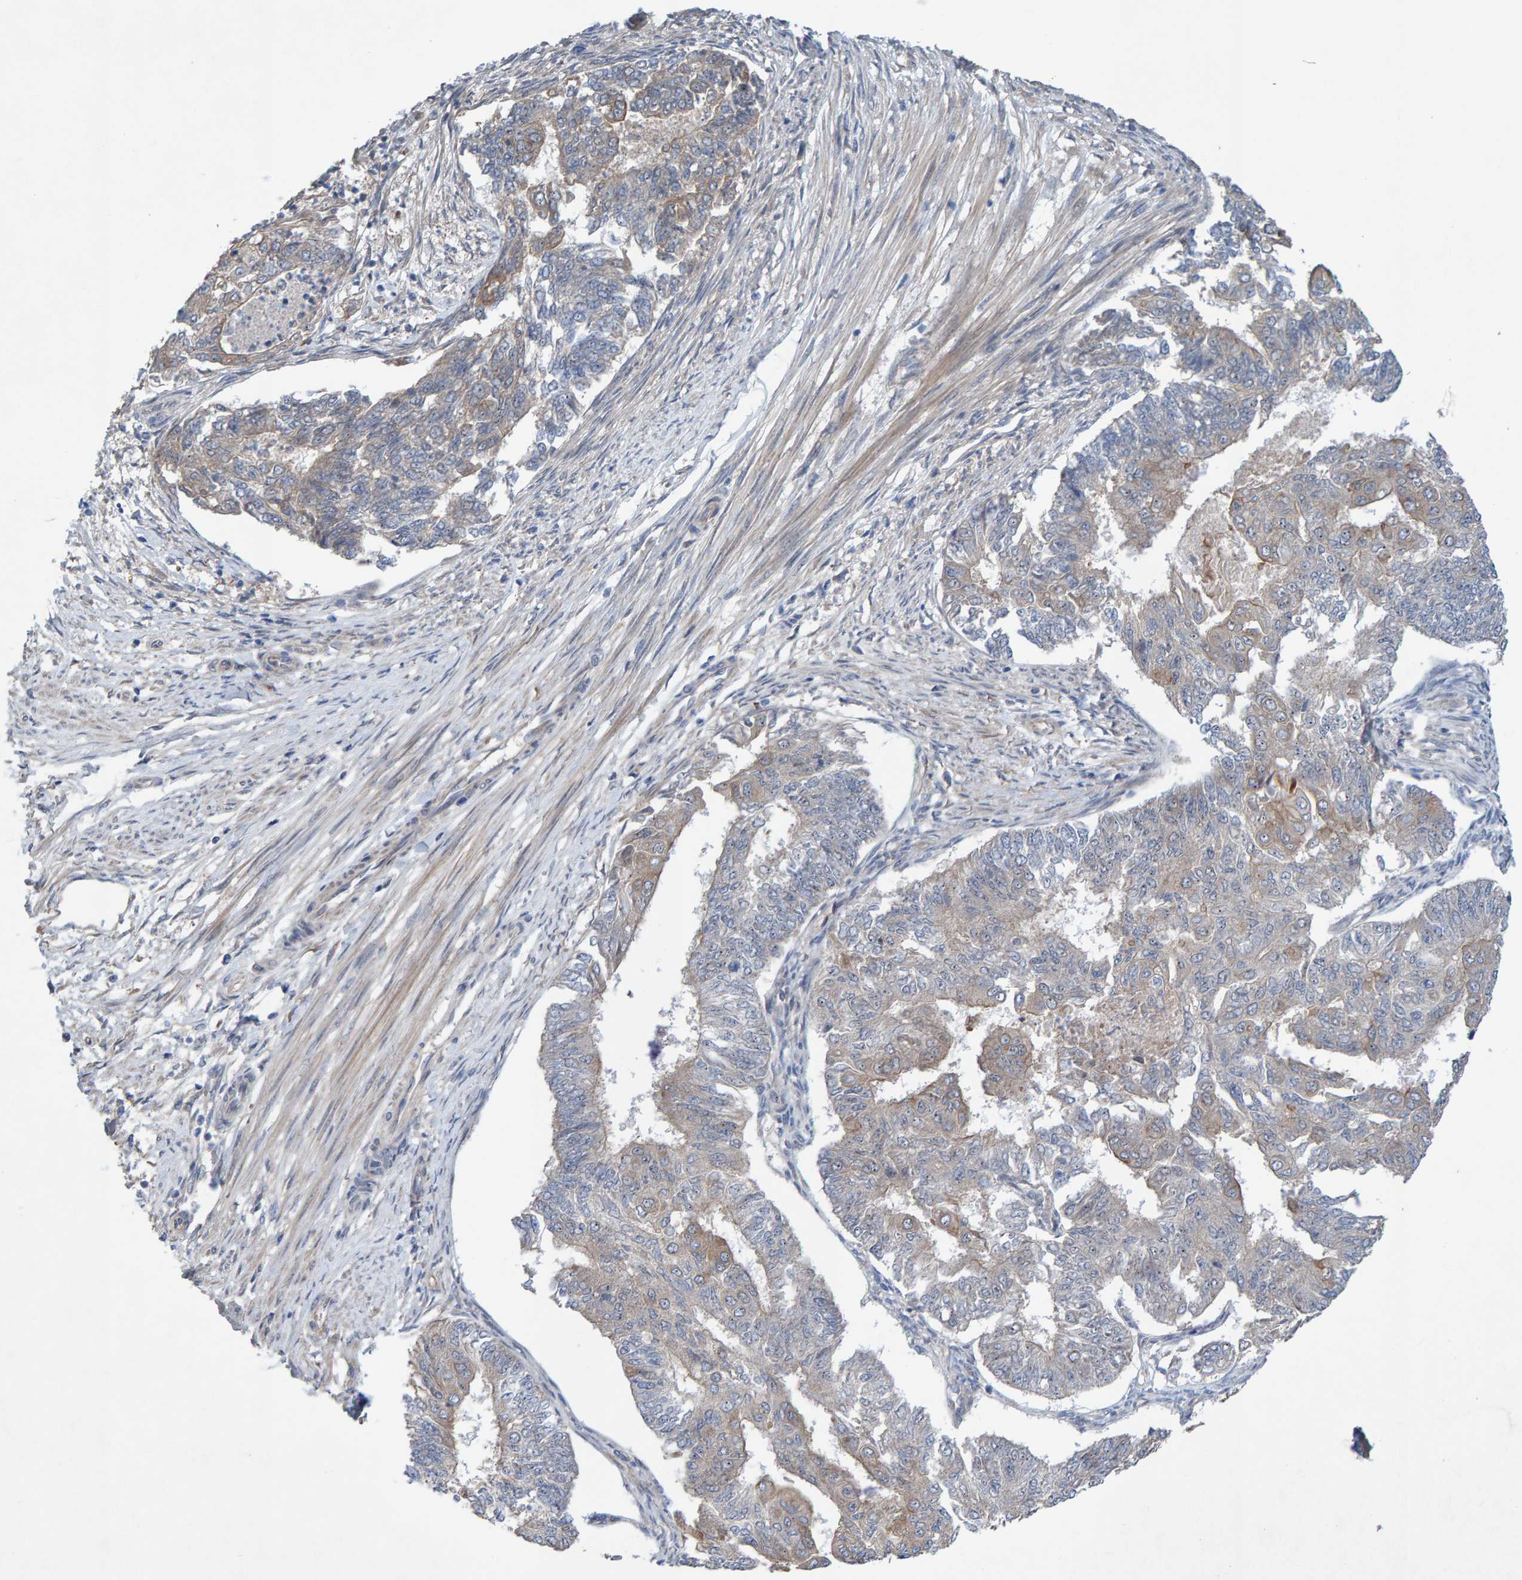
{"staining": {"intensity": "weak", "quantity": "25%-75%", "location": "cytoplasmic/membranous"}, "tissue": "endometrial cancer", "cell_type": "Tumor cells", "image_type": "cancer", "snomed": [{"axis": "morphology", "description": "Adenocarcinoma, NOS"}, {"axis": "topography", "description": "Endometrium"}], "caption": "Human adenocarcinoma (endometrial) stained for a protein (brown) demonstrates weak cytoplasmic/membranous positive staining in approximately 25%-75% of tumor cells.", "gene": "LRSAM1", "patient": {"sex": "female", "age": 32}}